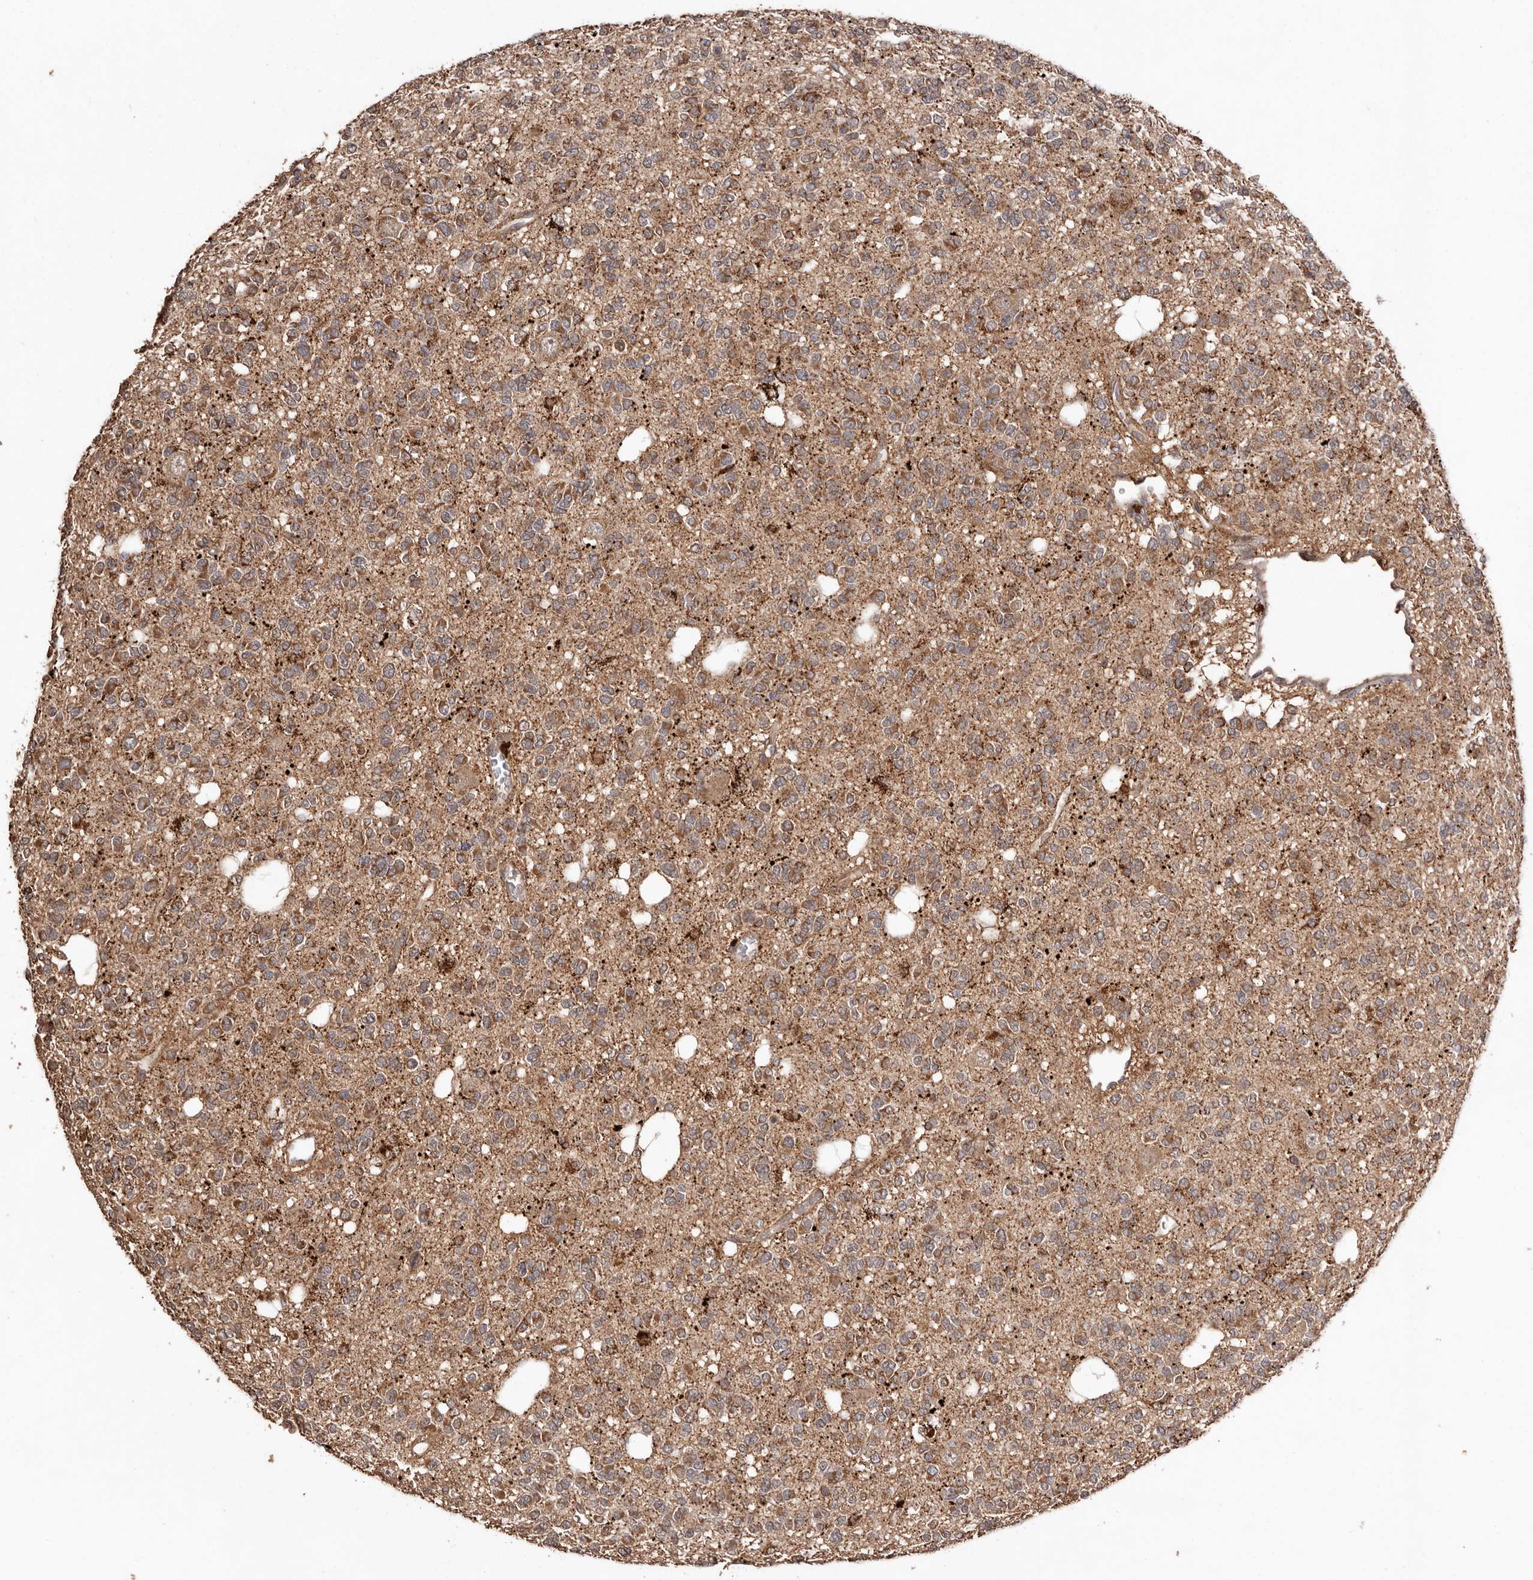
{"staining": {"intensity": "moderate", "quantity": ">75%", "location": "cytoplasmic/membranous"}, "tissue": "glioma", "cell_type": "Tumor cells", "image_type": "cancer", "snomed": [{"axis": "morphology", "description": "Glioma, malignant, Low grade"}, {"axis": "topography", "description": "Brain"}], "caption": "Malignant glioma (low-grade) tissue exhibits moderate cytoplasmic/membranous expression in approximately >75% of tumor cells (DAB (3,3'-diaminobenzidine) IHC with brightfield microscopy, high magnification).", "gene": "RWDD1", "patient": {"sex": "male", "age": 38}}